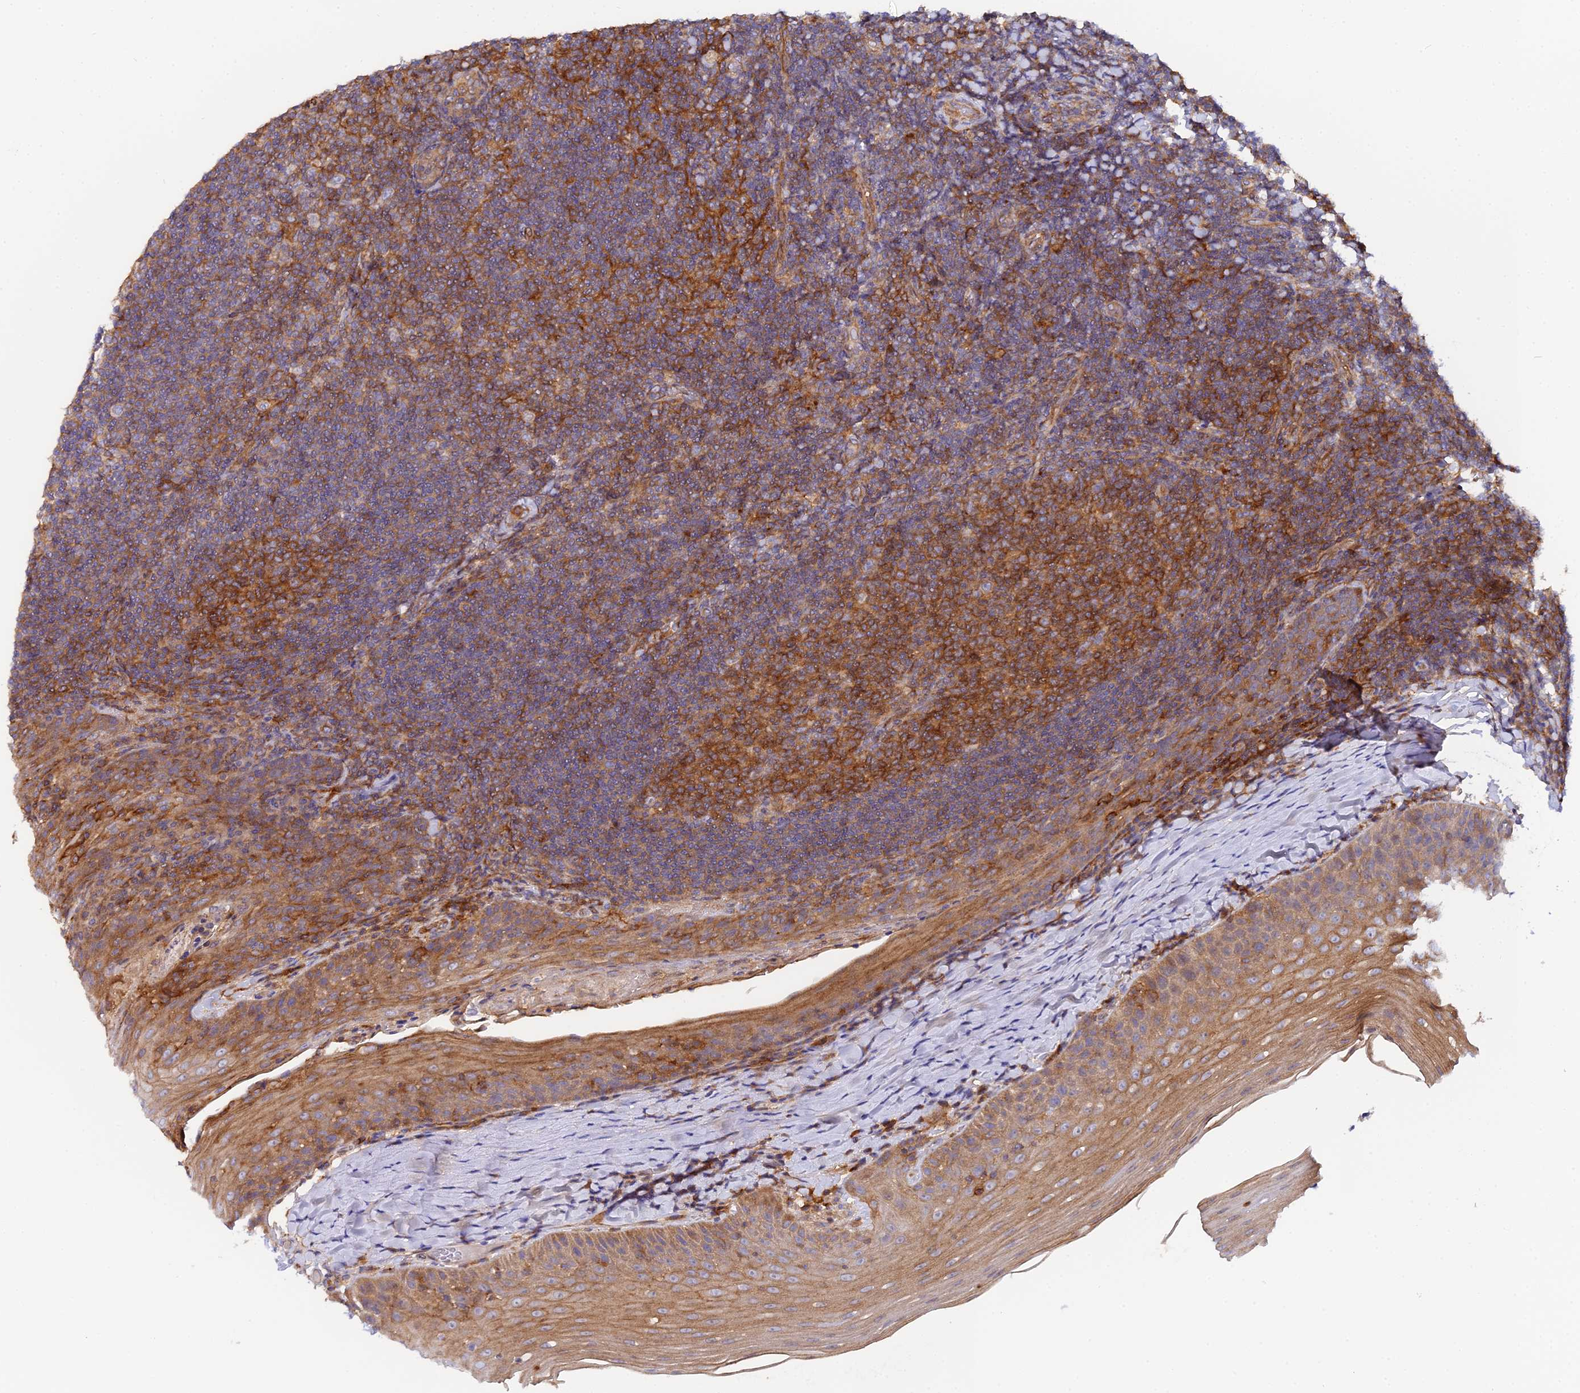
{"staining": {"intensity": "strong", "quantity": ">75%", "location": "cytoplasmic/membranous"}, "tissue": "tonsil", "cell_type": "Germinal center cells", "image_type": "normal", "snomed": [{"axis": "morphology", "description": "Normal tissue, NOS"}, {"axis": "topography", "description": "Tonsil"}], "caption": "Tonsil stained for a protein (brown) demonstrates strong cytoplasmic/membranous positive positivity in about >75% of germinal center cells.", "gene": "GNG5B", "patient": {"sex": "female", "age": 10}}